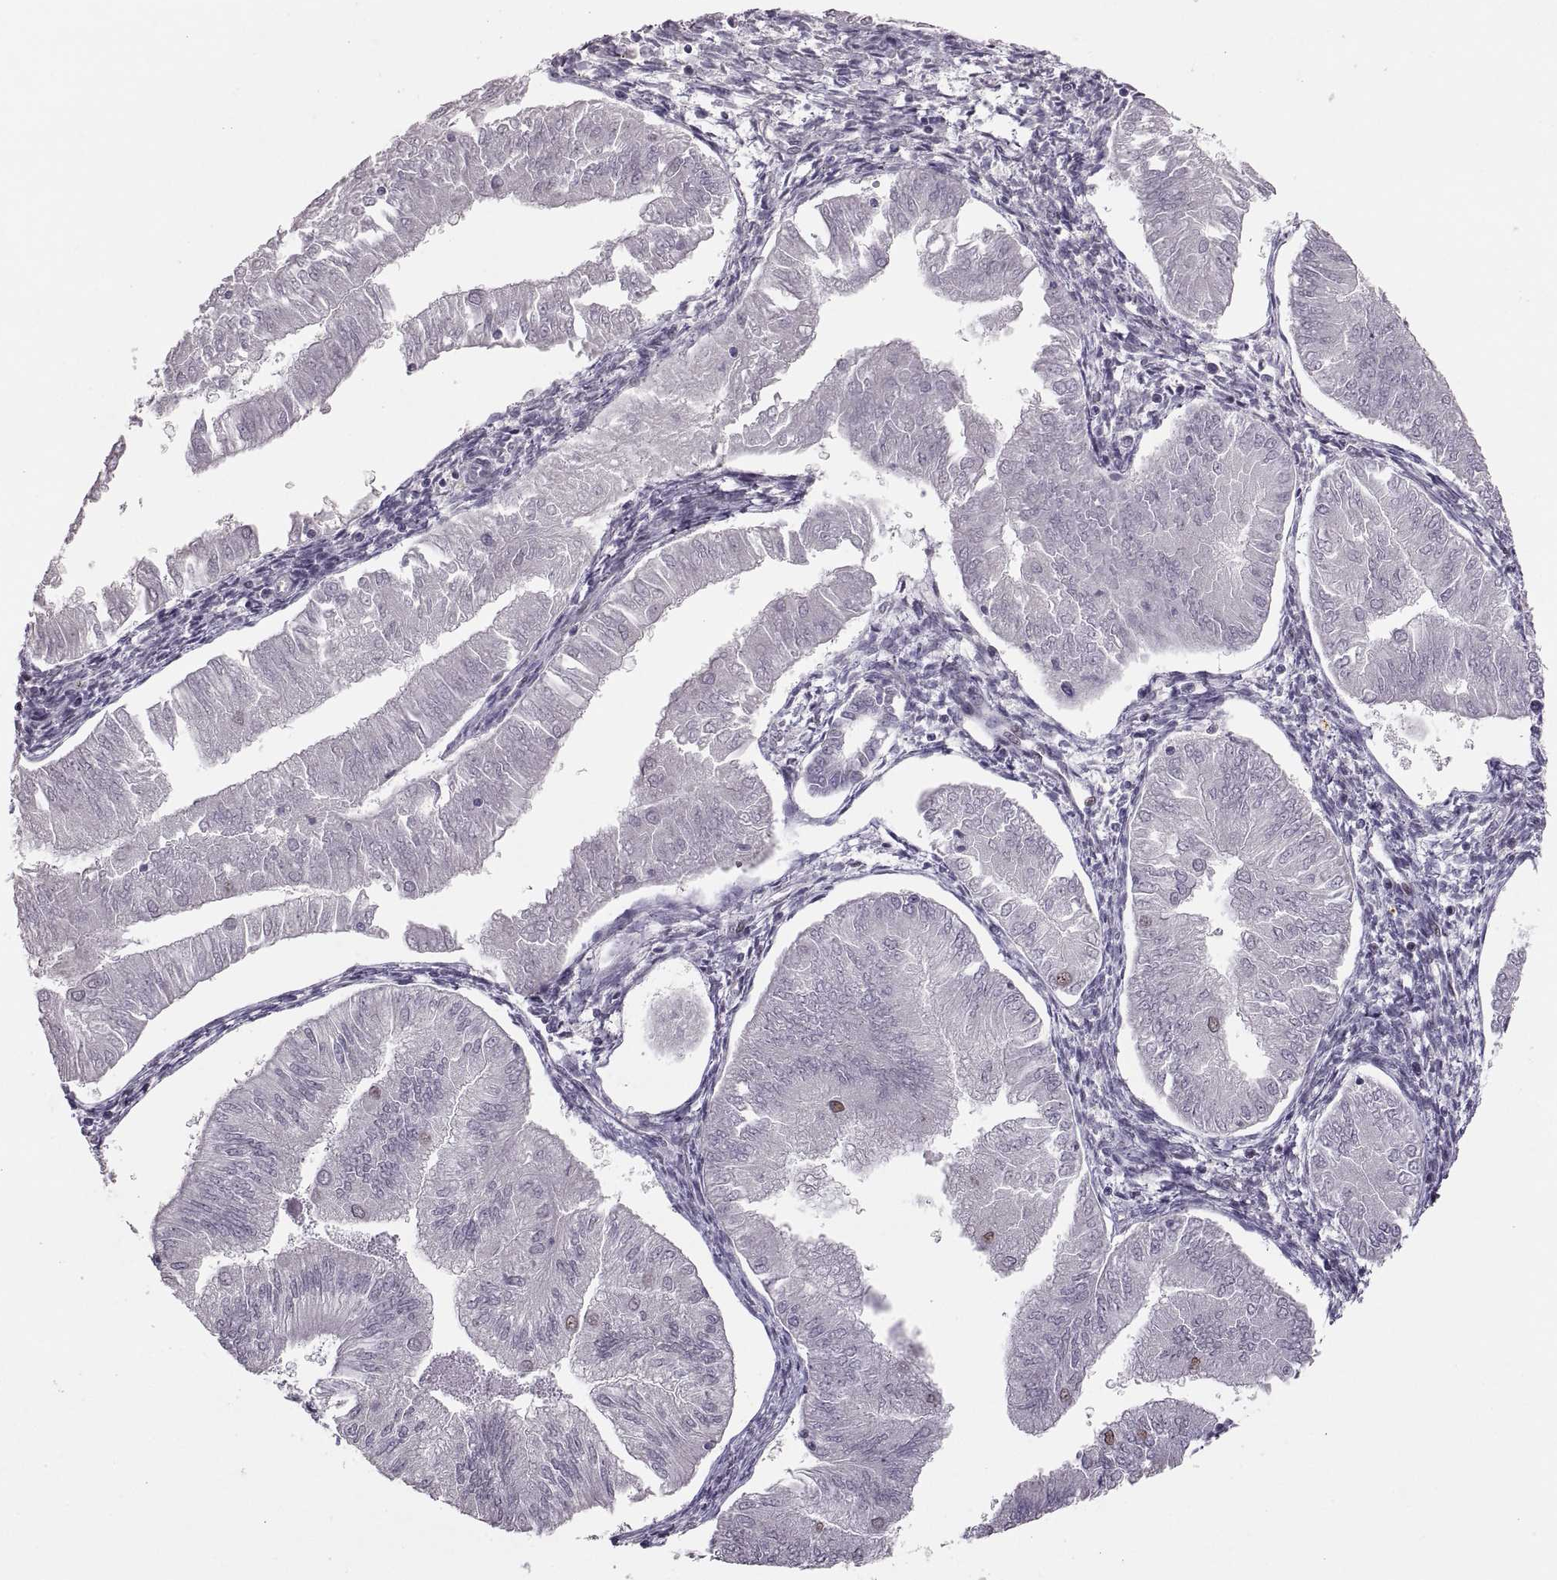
{"staining": {"intensity": "negative", "quantity": "none", "location": "none"}, "tissue": "endometrial cancer", "cell_type": "Tumor cells", "image_type": "cancer", "snomed": [{"axis": "morphology", "description": "Adenocarcinoma, NOS"}, {"axis": "topography", "description": "Endometrium"}], "caption": "Protein analysis of endometrial adenocarcinoma reveals no significant positivity in tumor cells. Brightfield microscopy of immunohistochemistry stained with DAB (brown) and hematoxylin (blue), captured at high magnification.", "gene": "SNAI1", "patient": {"sex": "female", "age": 53}}